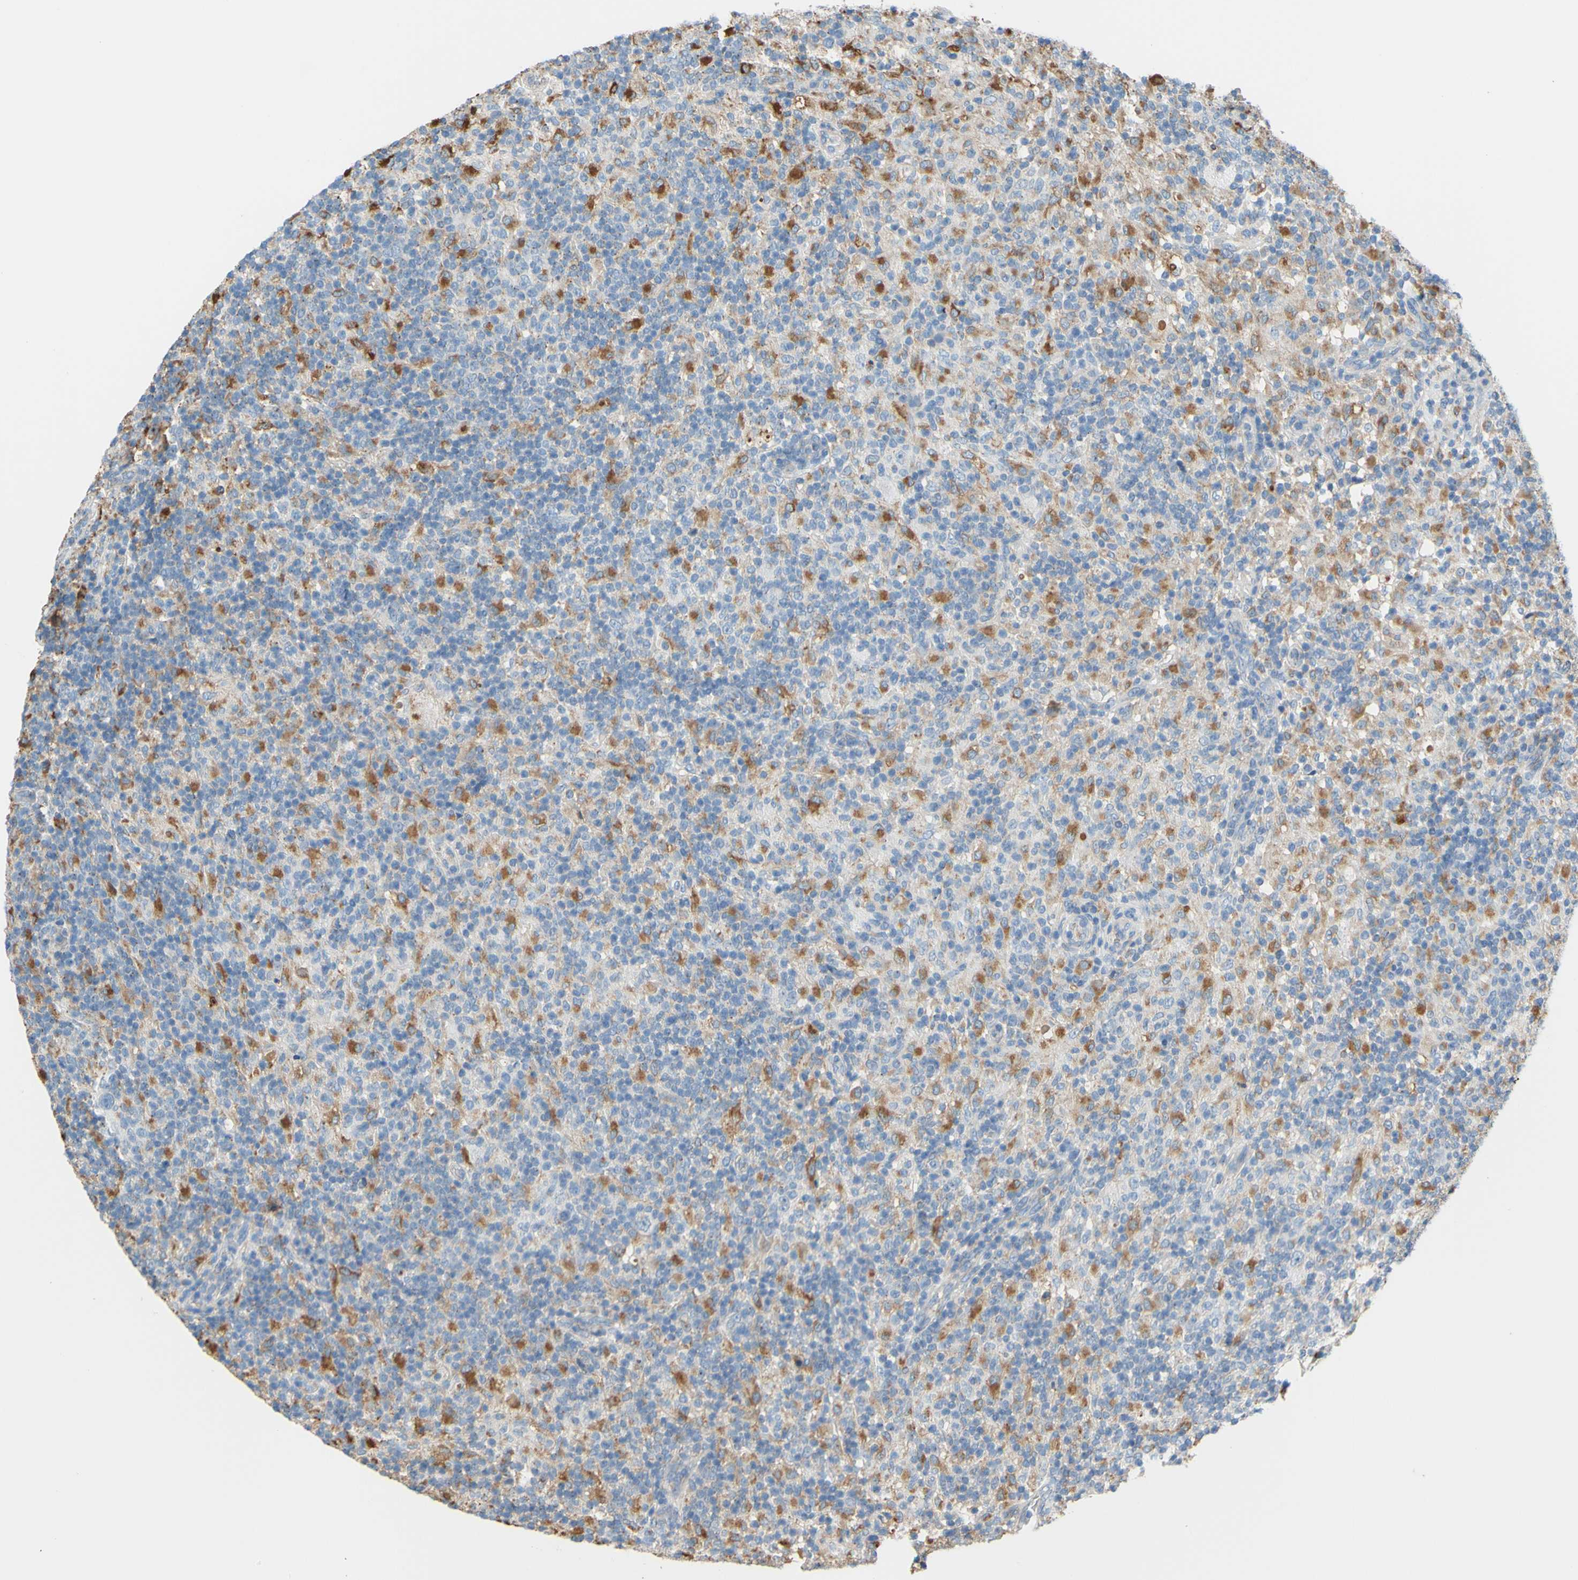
{"staining": {"intensity": "negative", "quantity": "none", "location": "none"}, "tissue": "lymphoma", "cell_type": "Tumor cells", "image_type": "cancer", "snomed": [{"axis": "morphology", "description": "Hodgkin's disease, NOS"}, {"axis": "topography", "description": "Lymph node"}], "caption": "Immunohistochemistry image of neoplastic tissue: human lymphoma stained with DAB exhibits no significant protein expression in tumor cells.", "gene": "CTSD", "patient": {"sex": "male", "age": 70}}